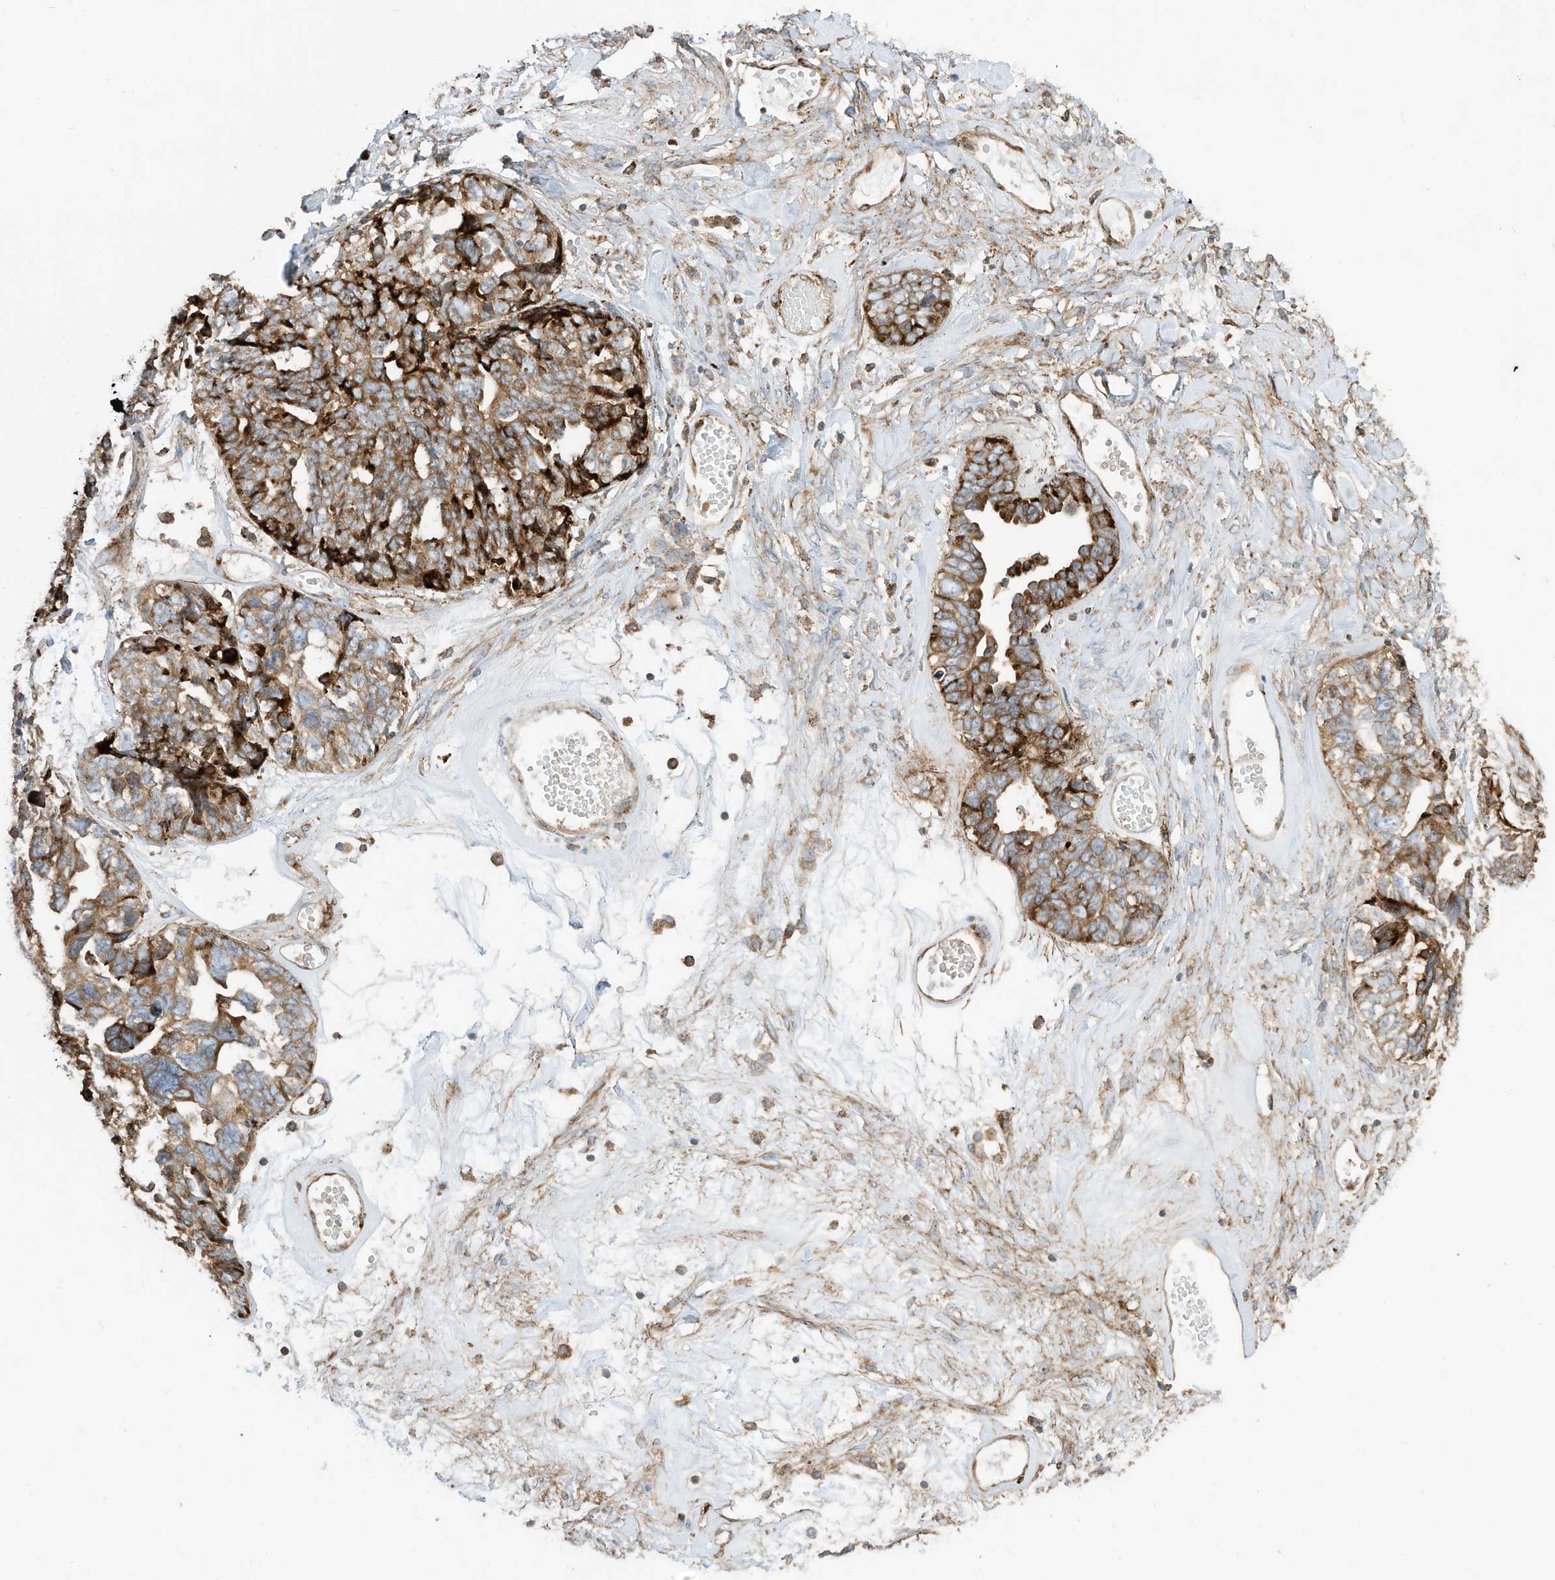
{"staining": {"intensity": "moderate", "quantity": ">75%", "location": "cytoplasmic/membranous"}, "tissue": "ovarian cancer", "cell_type": "Tumor cells", "image_type": "cancer", "snomed": [{"axis": "morphology", "description": "Cystadenocarcinoma, serous, NOS"}, {"axis": "topography", "description": "Ovary"}], "caption": "Ovarian cancer stained with DAB immunohistochemistry displays medium levels of moderate cytoplasmic/membranous staining in approximately >75% of tumor cells. (Stains: DAB (3,3'-diaminobenzidine) in brown, nuclei in blue, Microscopy: brightfield microscopy at high magnification).", "gene": "TRNAU1AP", "patient": {"sex": "female", "age": 79}}